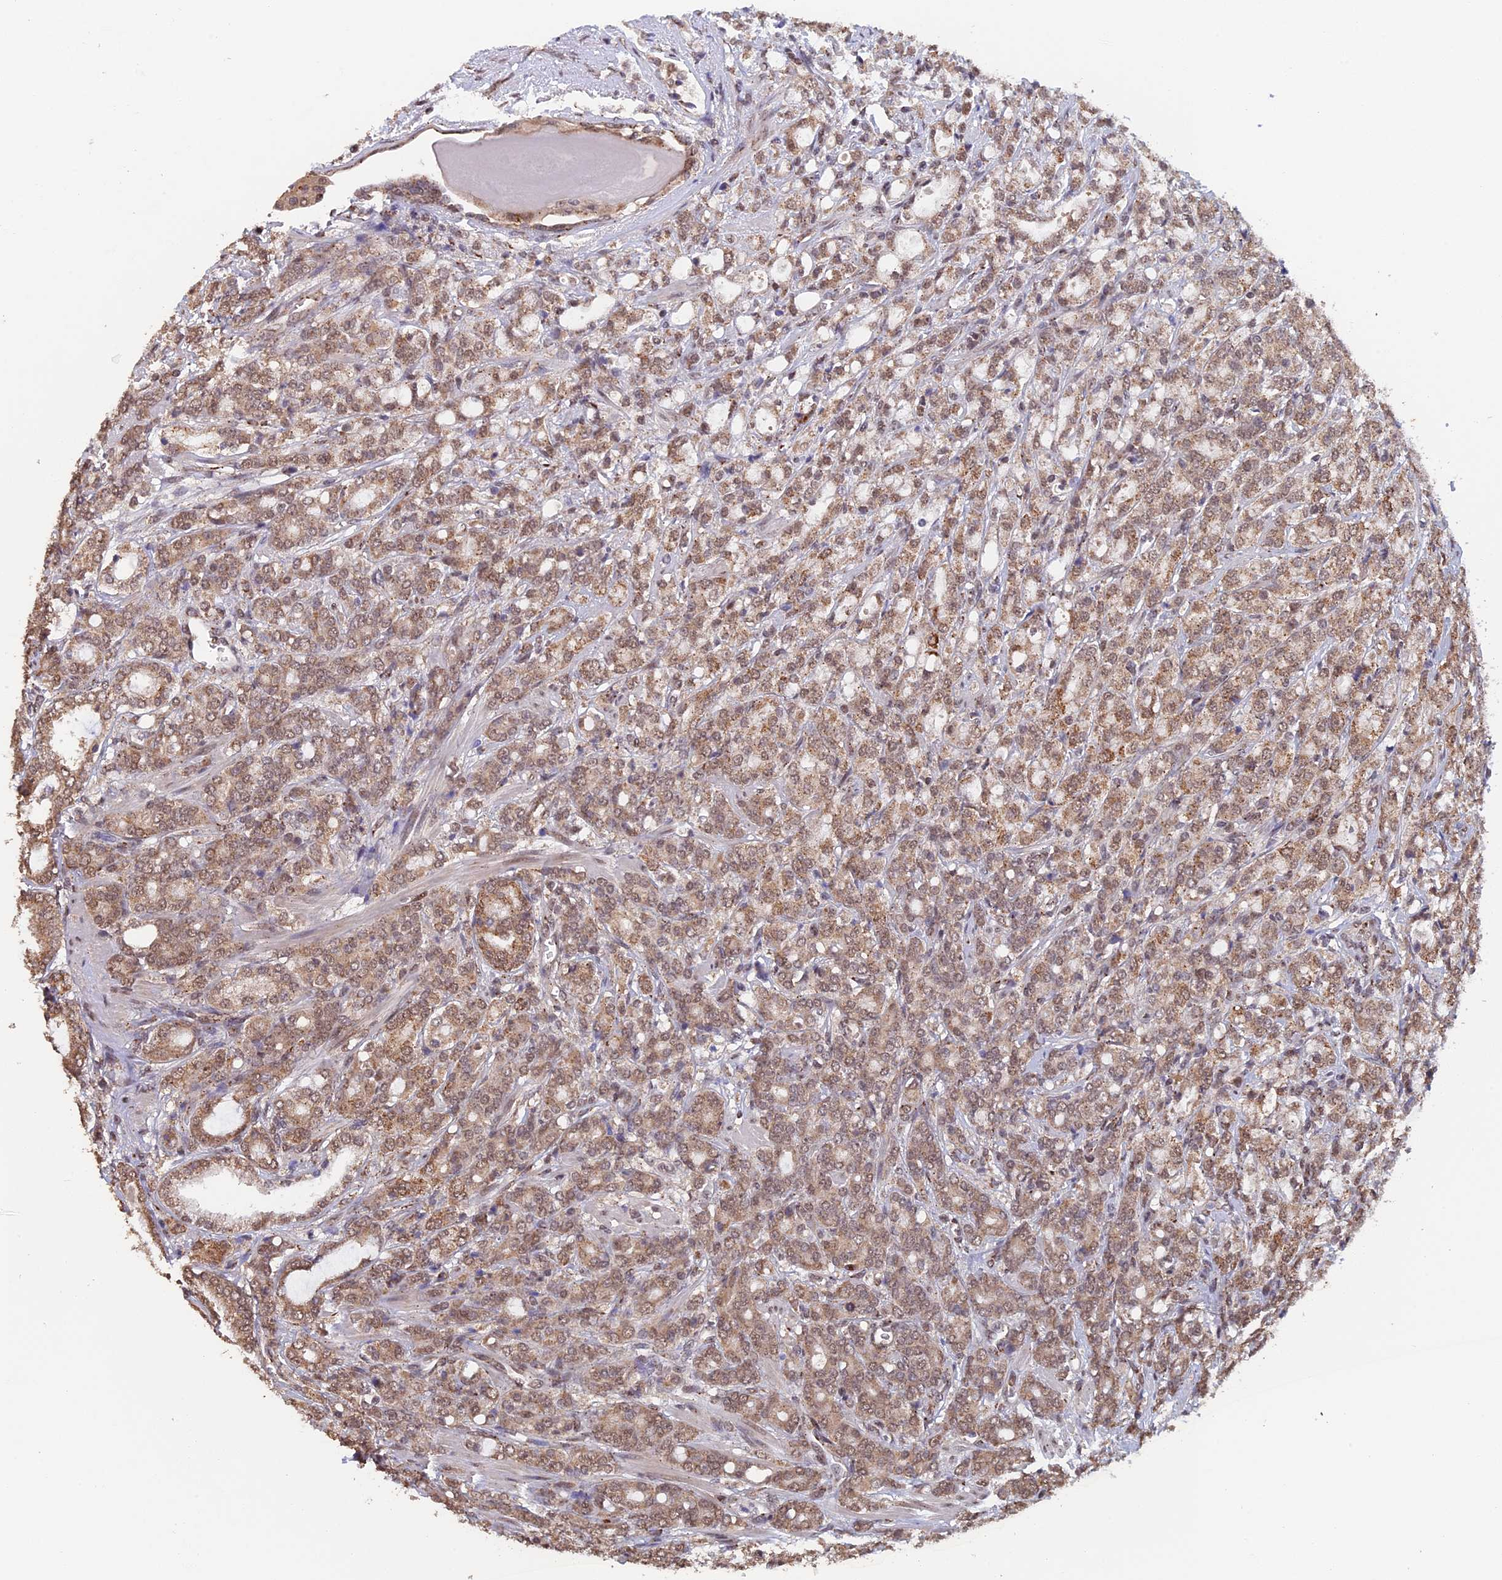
{"staining": {"intensity": "moderate", "quantity": ">75%", "location": "cytoplasmic/membranous,nuclear"}, "tissue": "prostate cancer", "cell_type": "Tumor cells", "image_type": "cancer", "snomed": [{"axis": "morphology", "description": "Adenocarcinoma, High grade"}, {"axis": "topography", "description": "Prostate"}], "caption": "A high-resolution micrograph shows immunohistochemistry staining of prostate cancer, which reveals moderate cytoplasmic/membranous and nuclear staining in approximately >75% of tumor cells.", "gene": "PIGQ", "patient": {"sex": "male", "age": 62}}